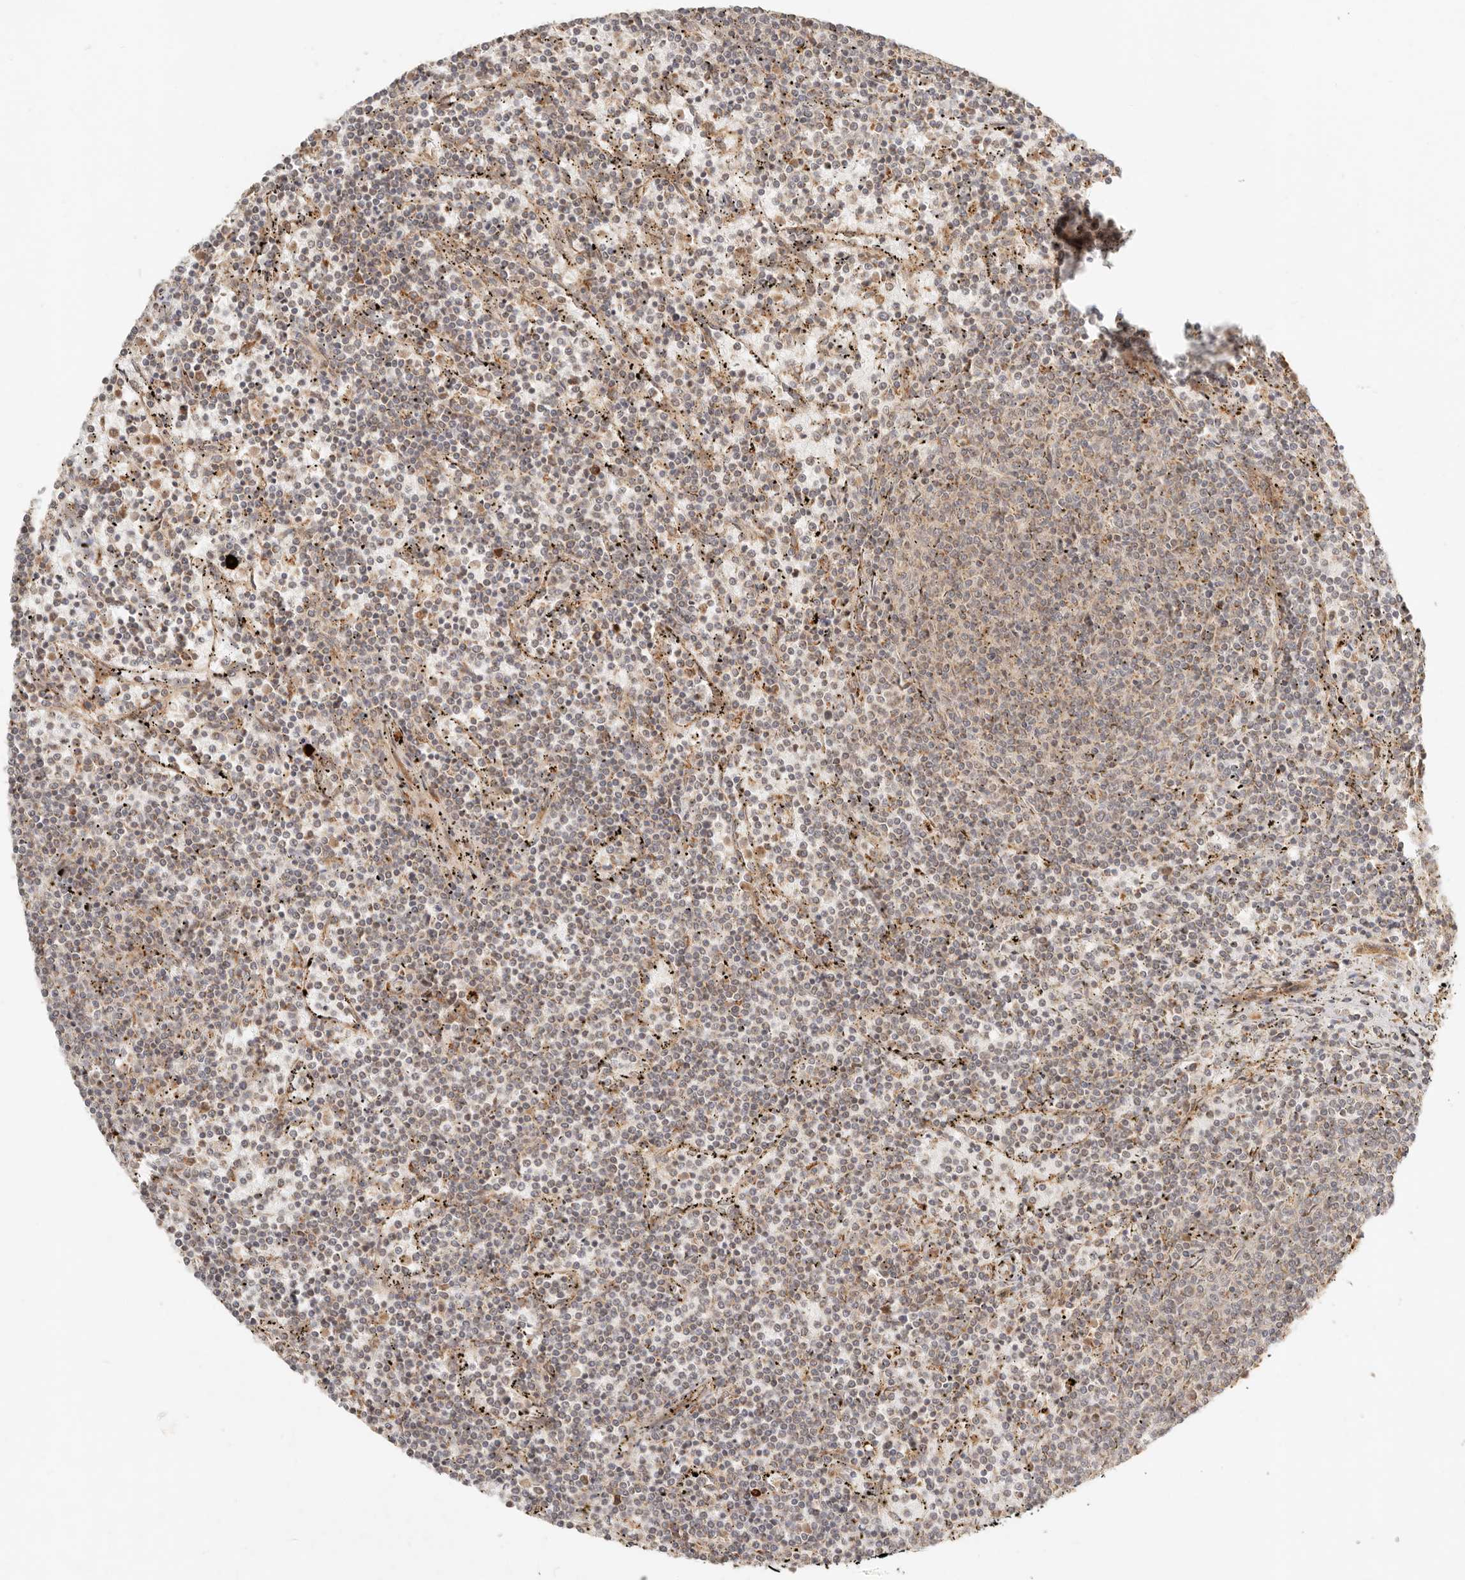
{"staining": {"intensity": "weak", "quantity": "<25%", "location": "cytoplasmic/membranous"}, "tissue": "lymphoma", "cell_type": "Tumor cells", "image_type": "cancer", "snomed": [{"axis": "morphology", "description": "Malignant lymphoma, non-Hodgkin's type, Low grade"}, {"axis": "topography", "description": "Spleen"}], "caption": "The immunohistochemistry (IHC) image has no significant positivity in tumor cells of malignant lymphoma, non-Hodgkin's type (low-grade) tissue.", "gene": "BAALC", "patient": {"sex": "female", "age": 50}}